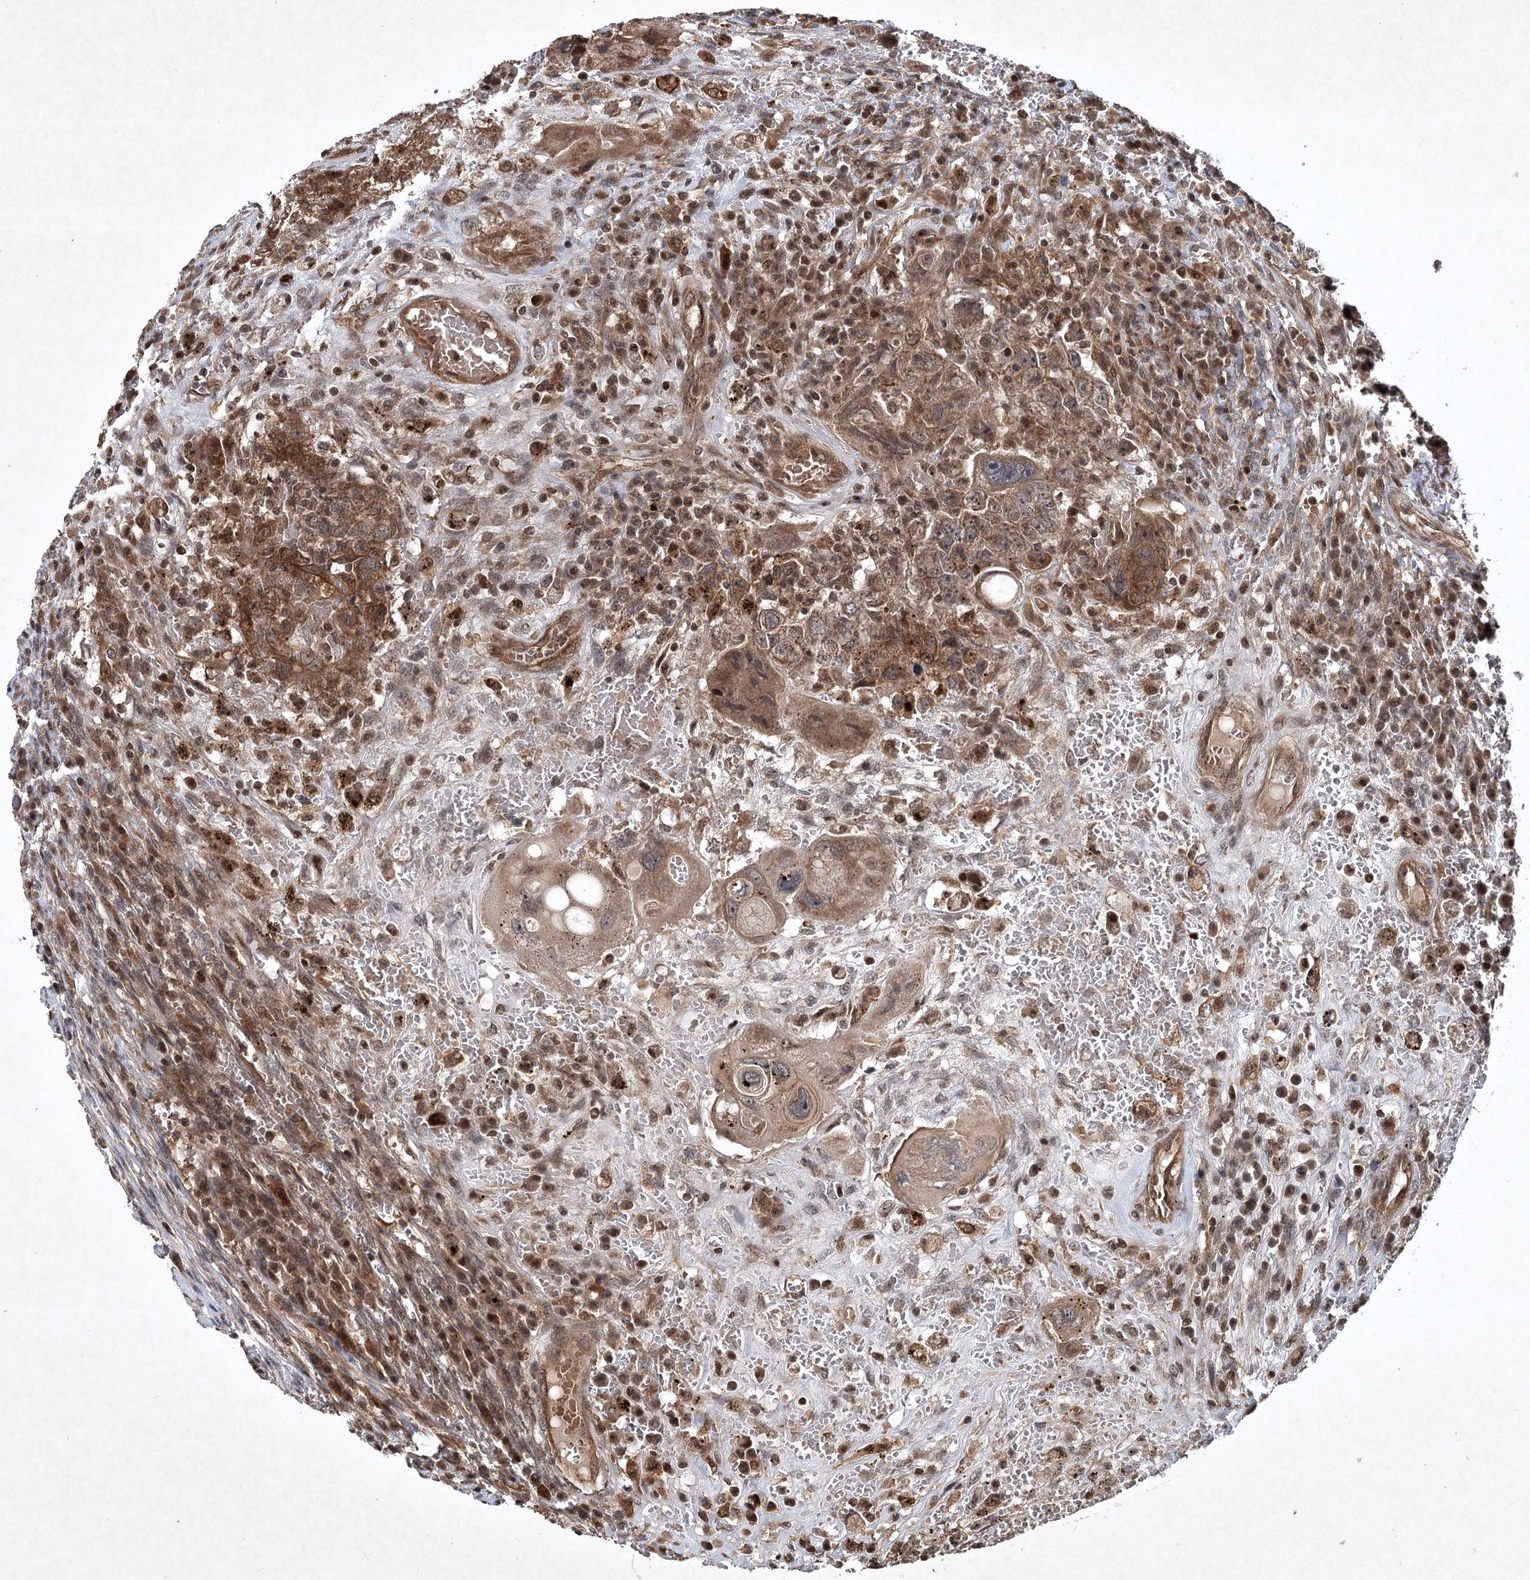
{"staining": {"intensity": "moderate", "quantity": ">75%", "location": "cytoplasmic/membranous"}, "tissue": "testis cancer", "cell_type": "Tumor cells", "image_type": "cancer", "snomed": [{"axis": "morphology", "description": "Carcinoma, Embryonal, NOS"}, {"axis": "topography", "description": "Testis"}], "caption": "Embryonal carcinoma (testis) was stained to show a protein in brown. There is medium levels of moderate cytoplasmic/membranous staining in approximately >75% of tumor cells. Nuclei are stained in blue.", "gene": "INSIG2", "patient": {"sex": "male", "age": 26}}